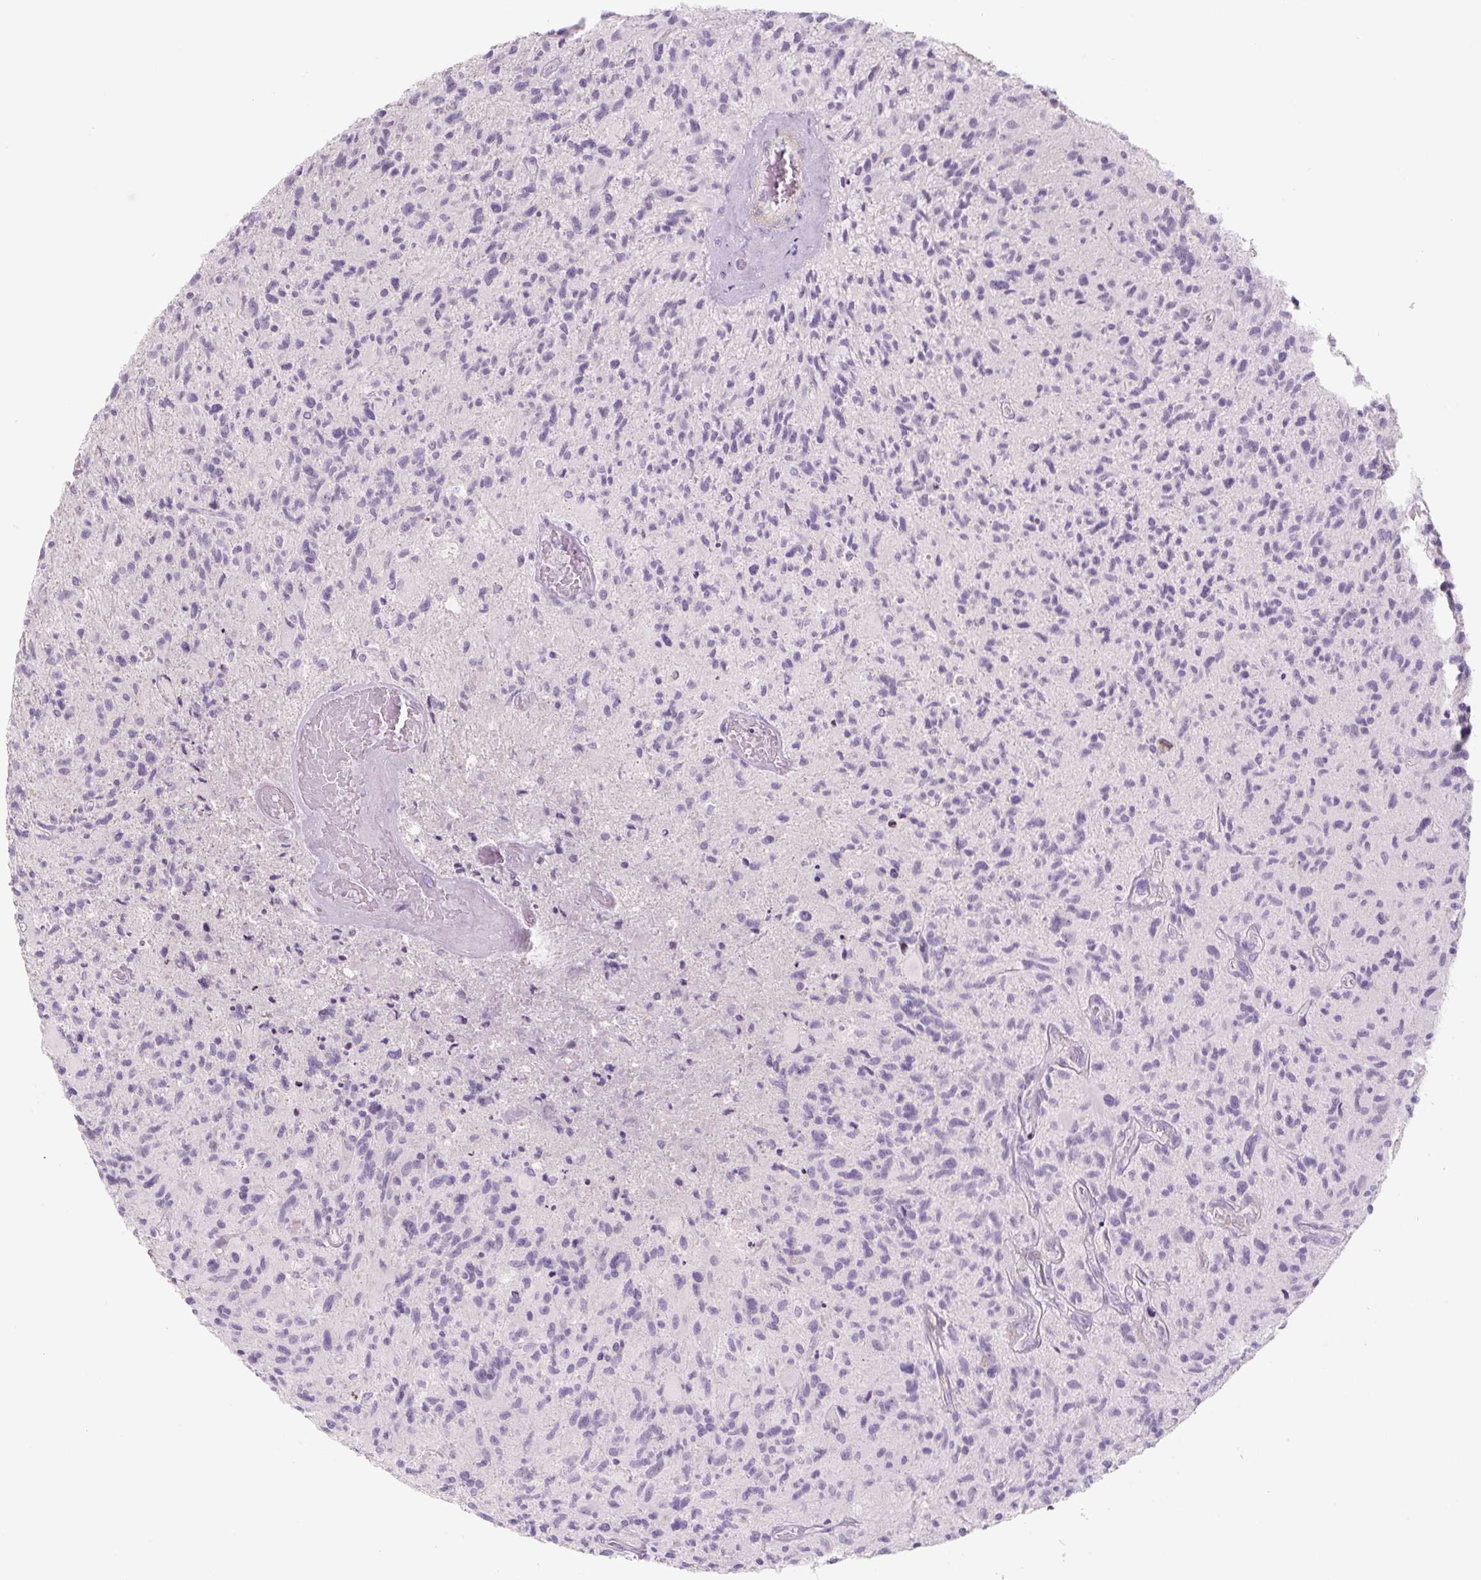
{"staining": {"intensity": "negative", "quantity": "none", "location": "none"}, "tissue": "glioma", "cell_type": "Tumor cells", "image_type": "cancer", "snomed": [{"axis": "morphology", "description": "Glioma, malignant, High grade"}, {"axis": "topography", "description": "Brain"}], "caption": "Tumor cells show no significant protein staining in glioma.", "gene": "PRM1", "patient": {"sex": "female", "age": 70}}